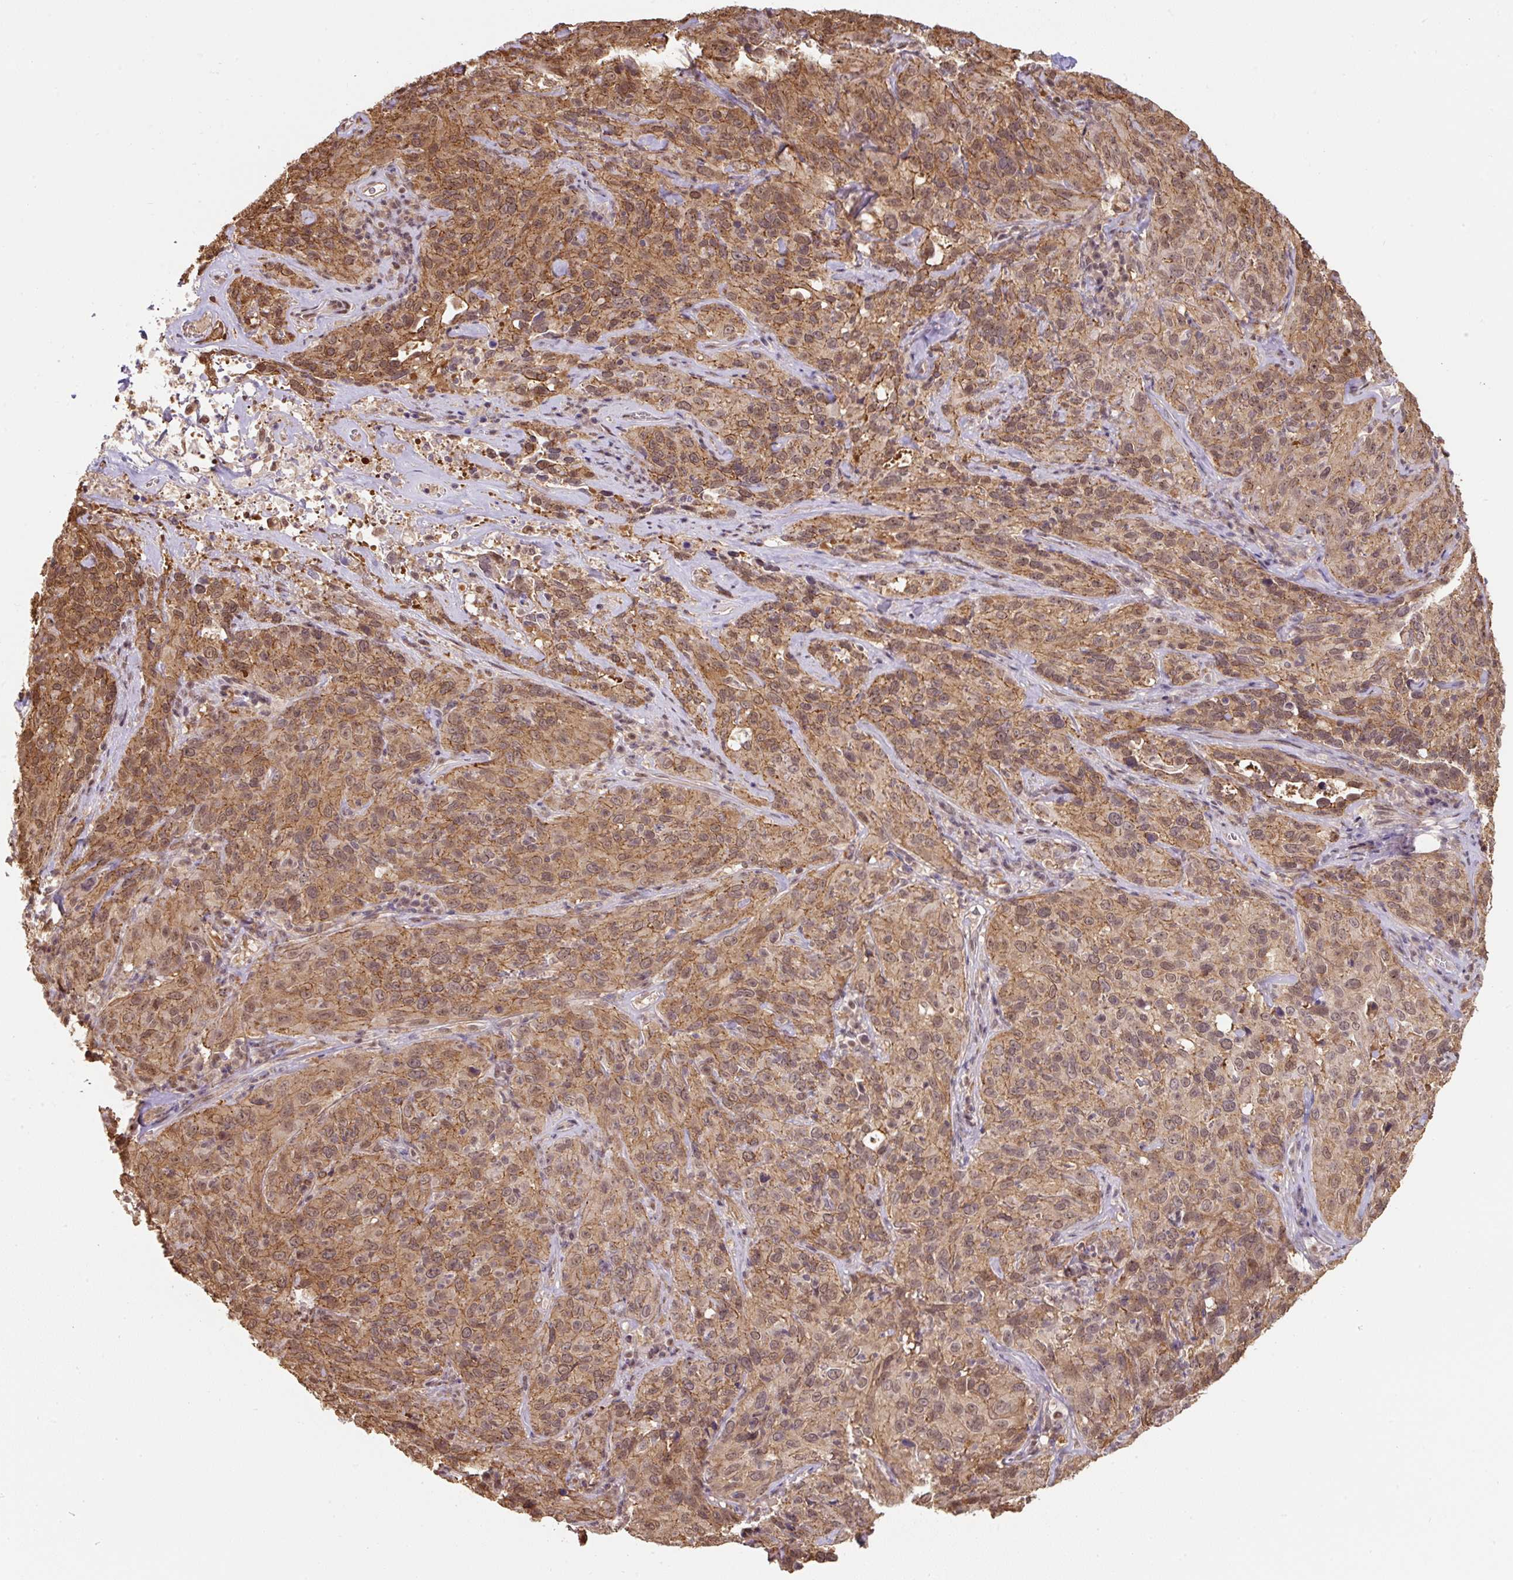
{"staining": {"intensity": "moderate", "quantity": ">75%", "location": "cytoplasmic/membranous,nuclear"}, "tissue": "cervical cancer", "cell_type": "Tumor cells", "image_type": "cancer", "snomed": [{"axis": "morphology", "description": "Squamous cell carcinoma, NOS"}, {"axis": "topography", "description": "Cervix"}], "caption": "Squamous cell carcinoma (cervical) stained for a protein displays moderate cytoplasmic/membranous and nuclear positivity in tumor cells.", "gene": "ST13", "patient": {"sex": "female", "age": 51}}